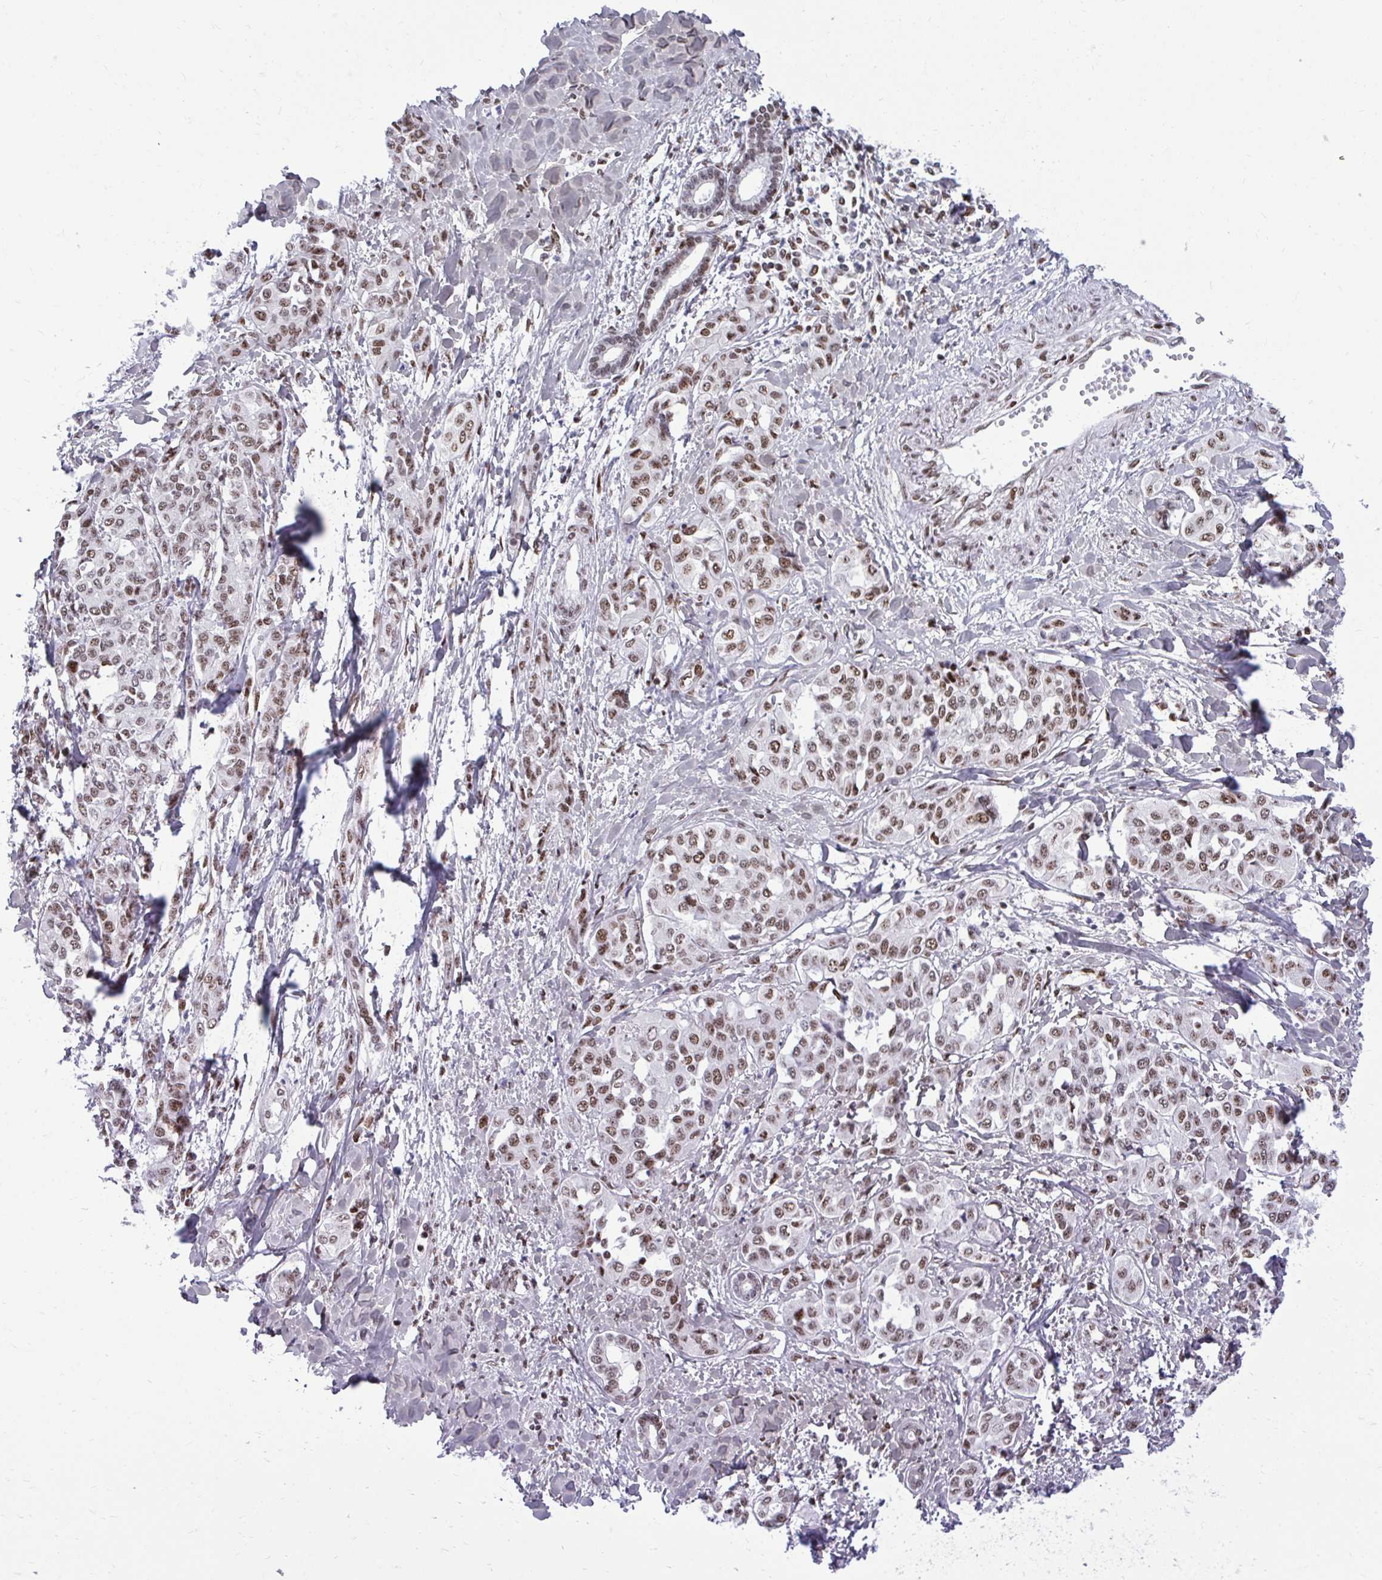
{"staining": {"intensity": "moderate", "quantity": ">75%", "location": "nuclear"}, "tissue": "liver cancer", "cell_type": "Tumor cells", "image_type": "cancer", "snomed": [{"axis": "morphology", "description": "Cholangiocarcinoma"}, {"axis": "topography", "description": "Liver"}], "caption": "IHC micrograph of neoplastic tissue: human liver cancer stained using IHC displays medium levels of moderate protein expression localized specifically in the nuclear of tumor cells, appearing as a nuclear brown color.", "gene": "CDYL", "patient": {"sex": "female", "age": 77}}